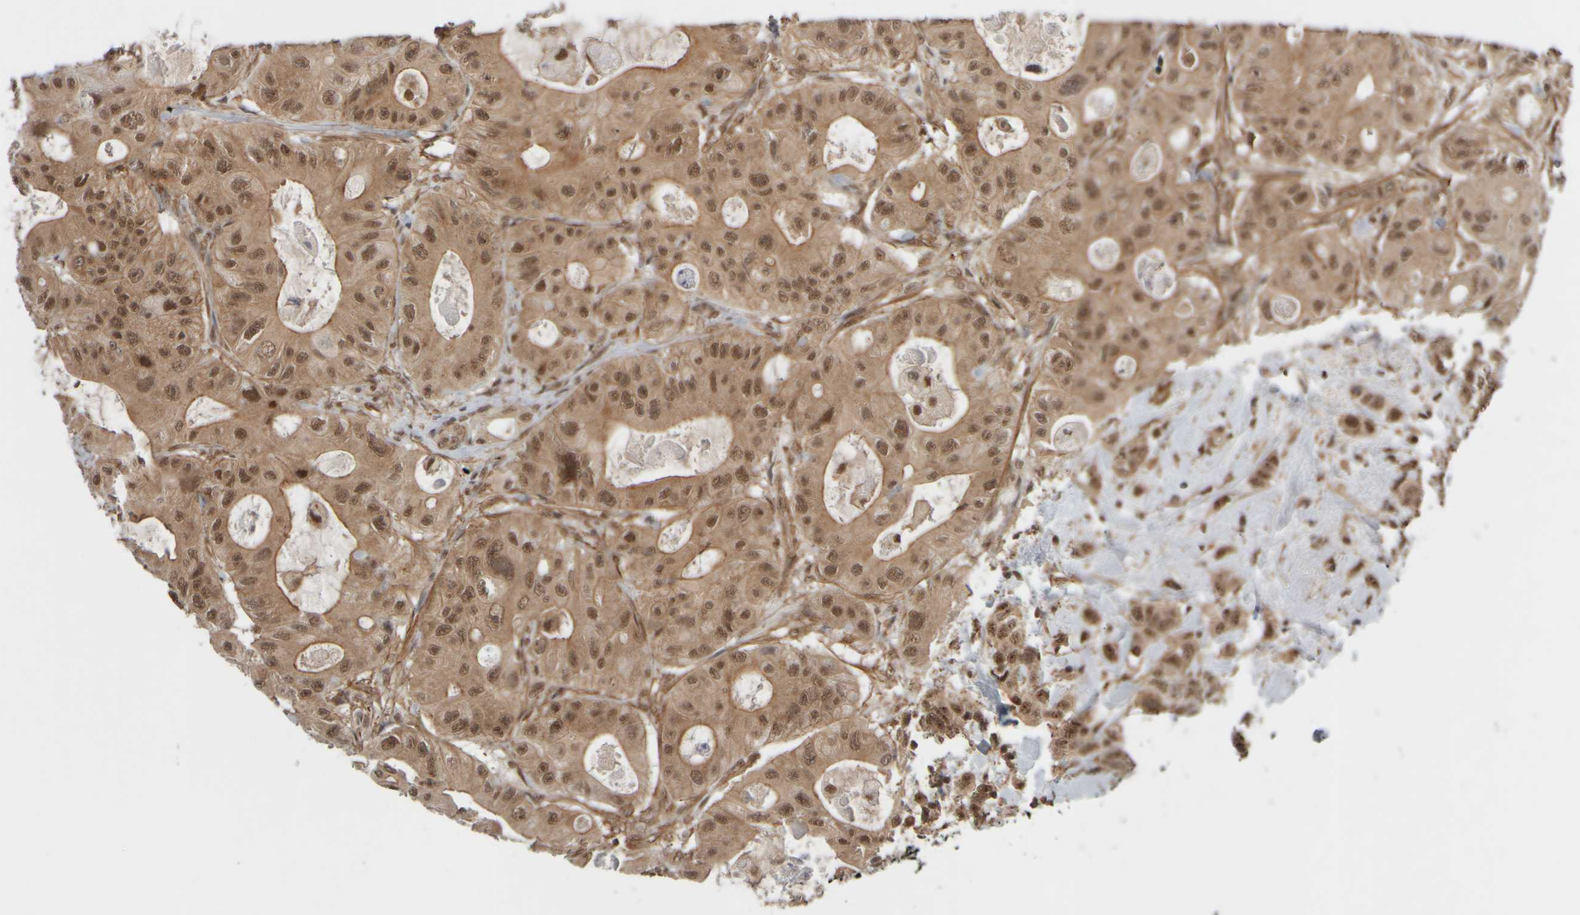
{"staining": {"intensity": "moderate", "quantity": ">75%", "location": "cytoplasmic/membranous,nuclear"}, "tissue": "colorectal cancer", "cell_type": "Tumor cells", "image_type": "cancer", "snomed": [{"axis": "morphology", "description": "Adenocarcinoma, NOS"}, {"axis": "topography", "description": "Colon"}], "caption": "Adenocarcinoma (colorectal) was stained to show a protein in brown. There is medium levels of moderate cytoplasmic/membranous and nuclear positivity in about >75% of tumor cells.", "gene": "SYNRG", "patient": {"sex": "female", "age": 46}}